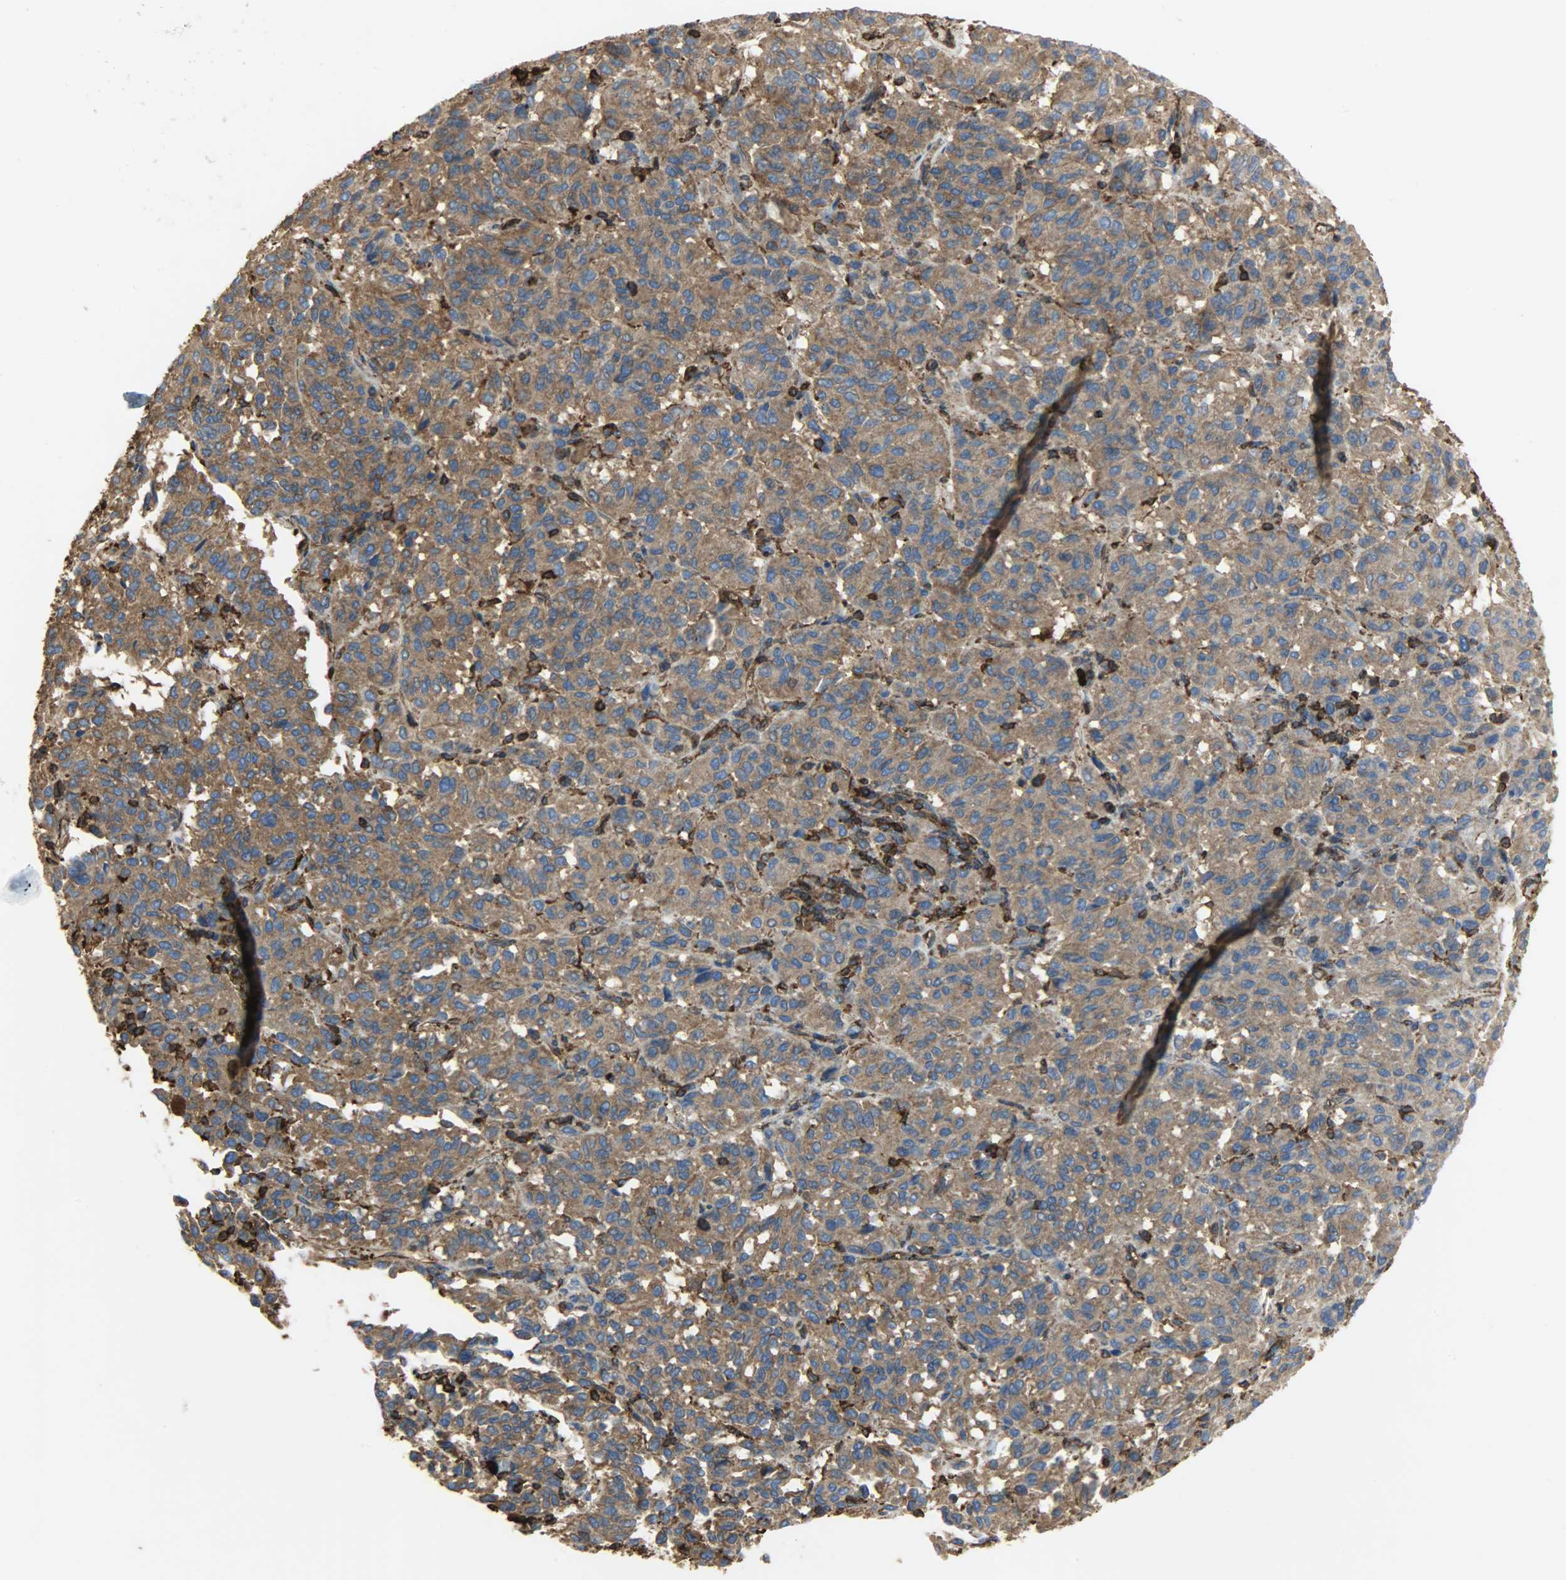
{"staining": {"intensity": "strong", "quantity": ">75%", "location": "cytoplasmic/membranous"}, "tissue": "melanoma", "cell_type": "Tumor cells", "image_type": "cancer", "snomed": [{"axis": "morphology", "description": "Malignant melanoma, Metastatic site"}, {"axis": "topography", "description": "Lung"}], "caption": "There is high levels of strong cytoplasmic/membranous staining in tumor cells of melanoma, as demonstrated by immunohistochemical staining (brown color).", "gene": "VASP", "patient": {"sex": "male", "age": 64}}